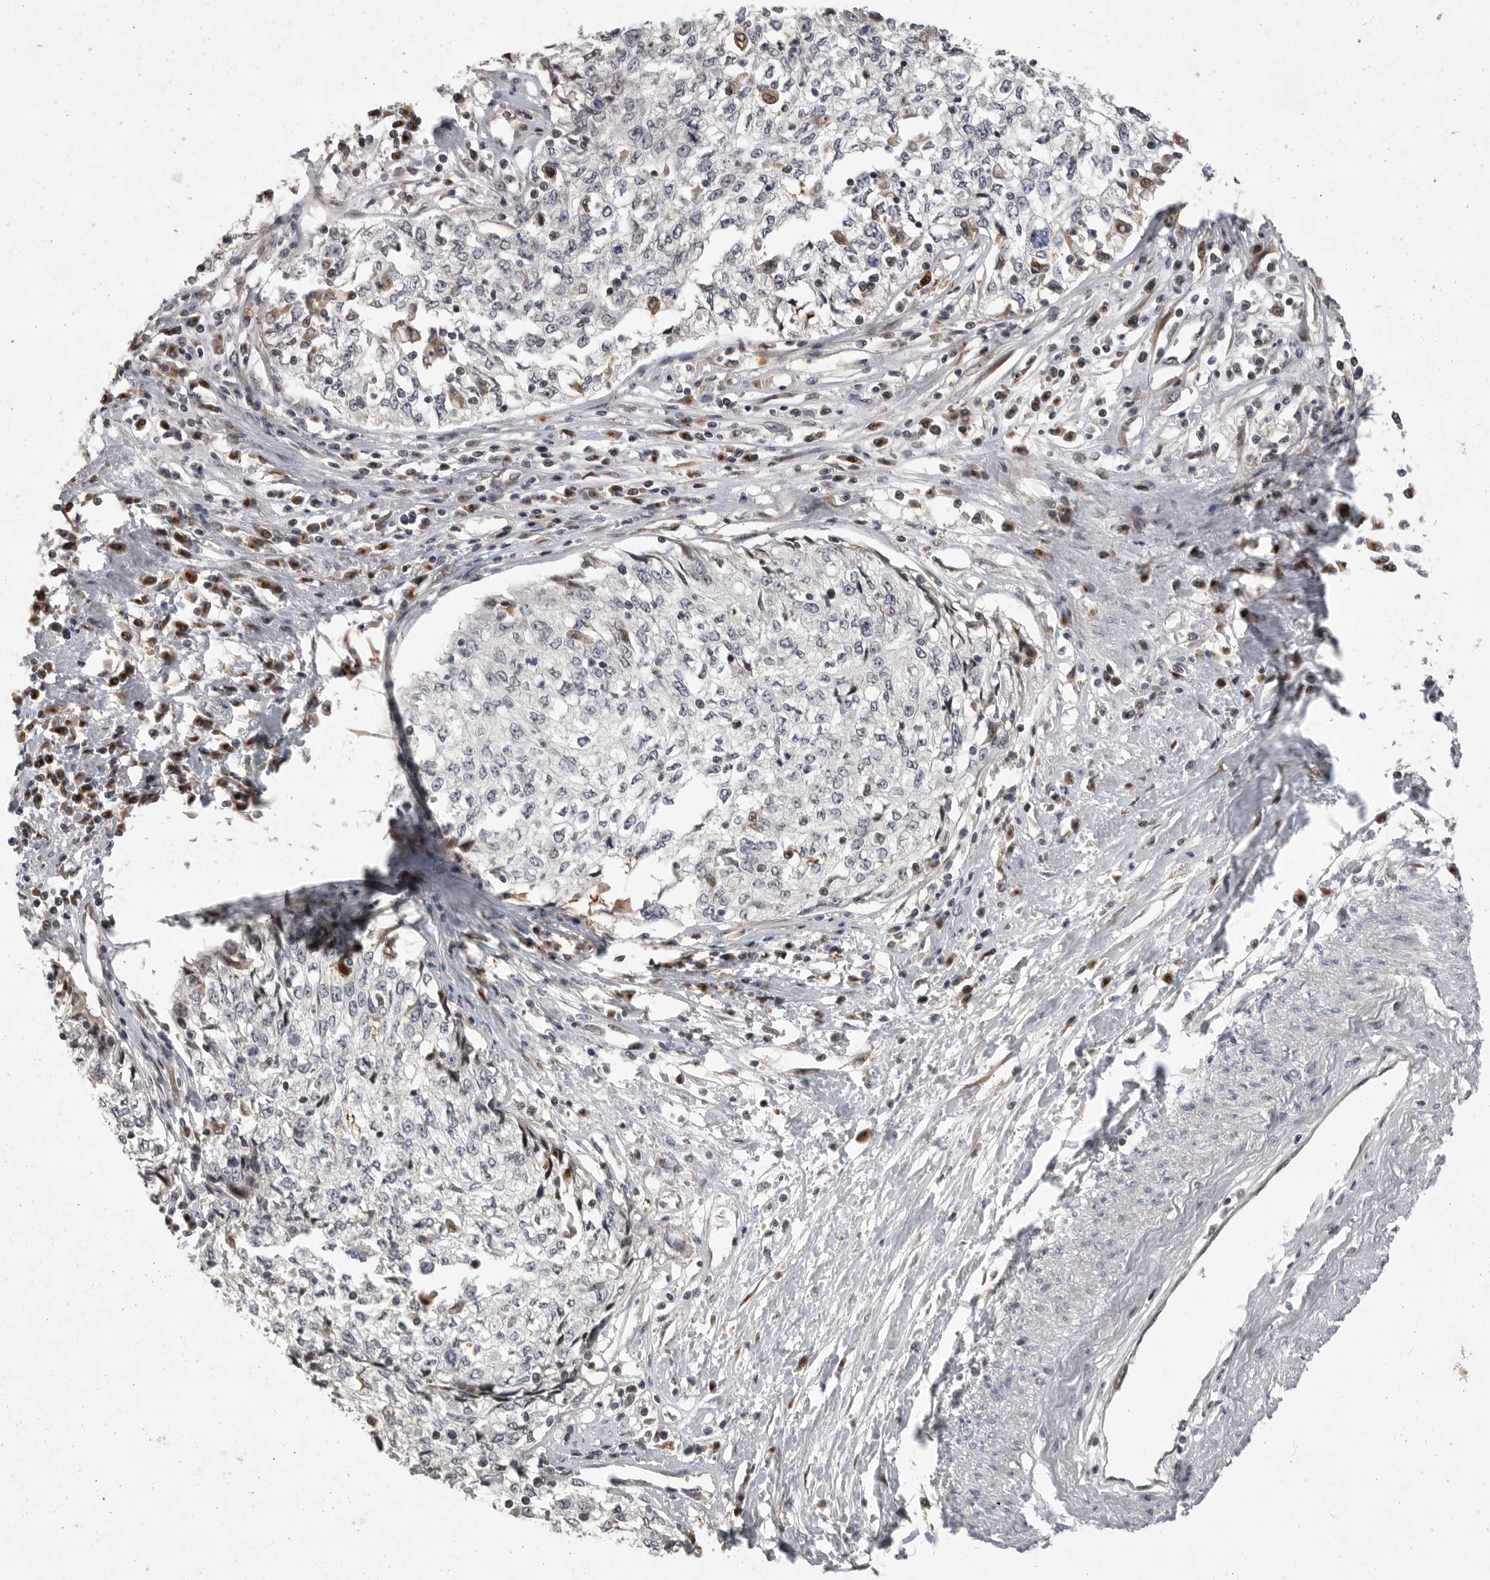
{"staining": {"intensity": "negative", "quantity": "none", "location": "none"}, "tissue": "cervical cancer", "cell_type": "Tumor cells", "image_type": "cancer", "snomed": [{"axis": "morphology", "description": "Squamous cell carcinoma, NOS"}, {"axis": "topography", "description": "Cervix"}], "caption": "The immunohistochemistry (IHC) histopathology image has no significant expression in tumor cells of cervical squamous cell carcinoma tissue.", "gene": "MAN2A1", "patient": {"sex": "female", "age": 57}}